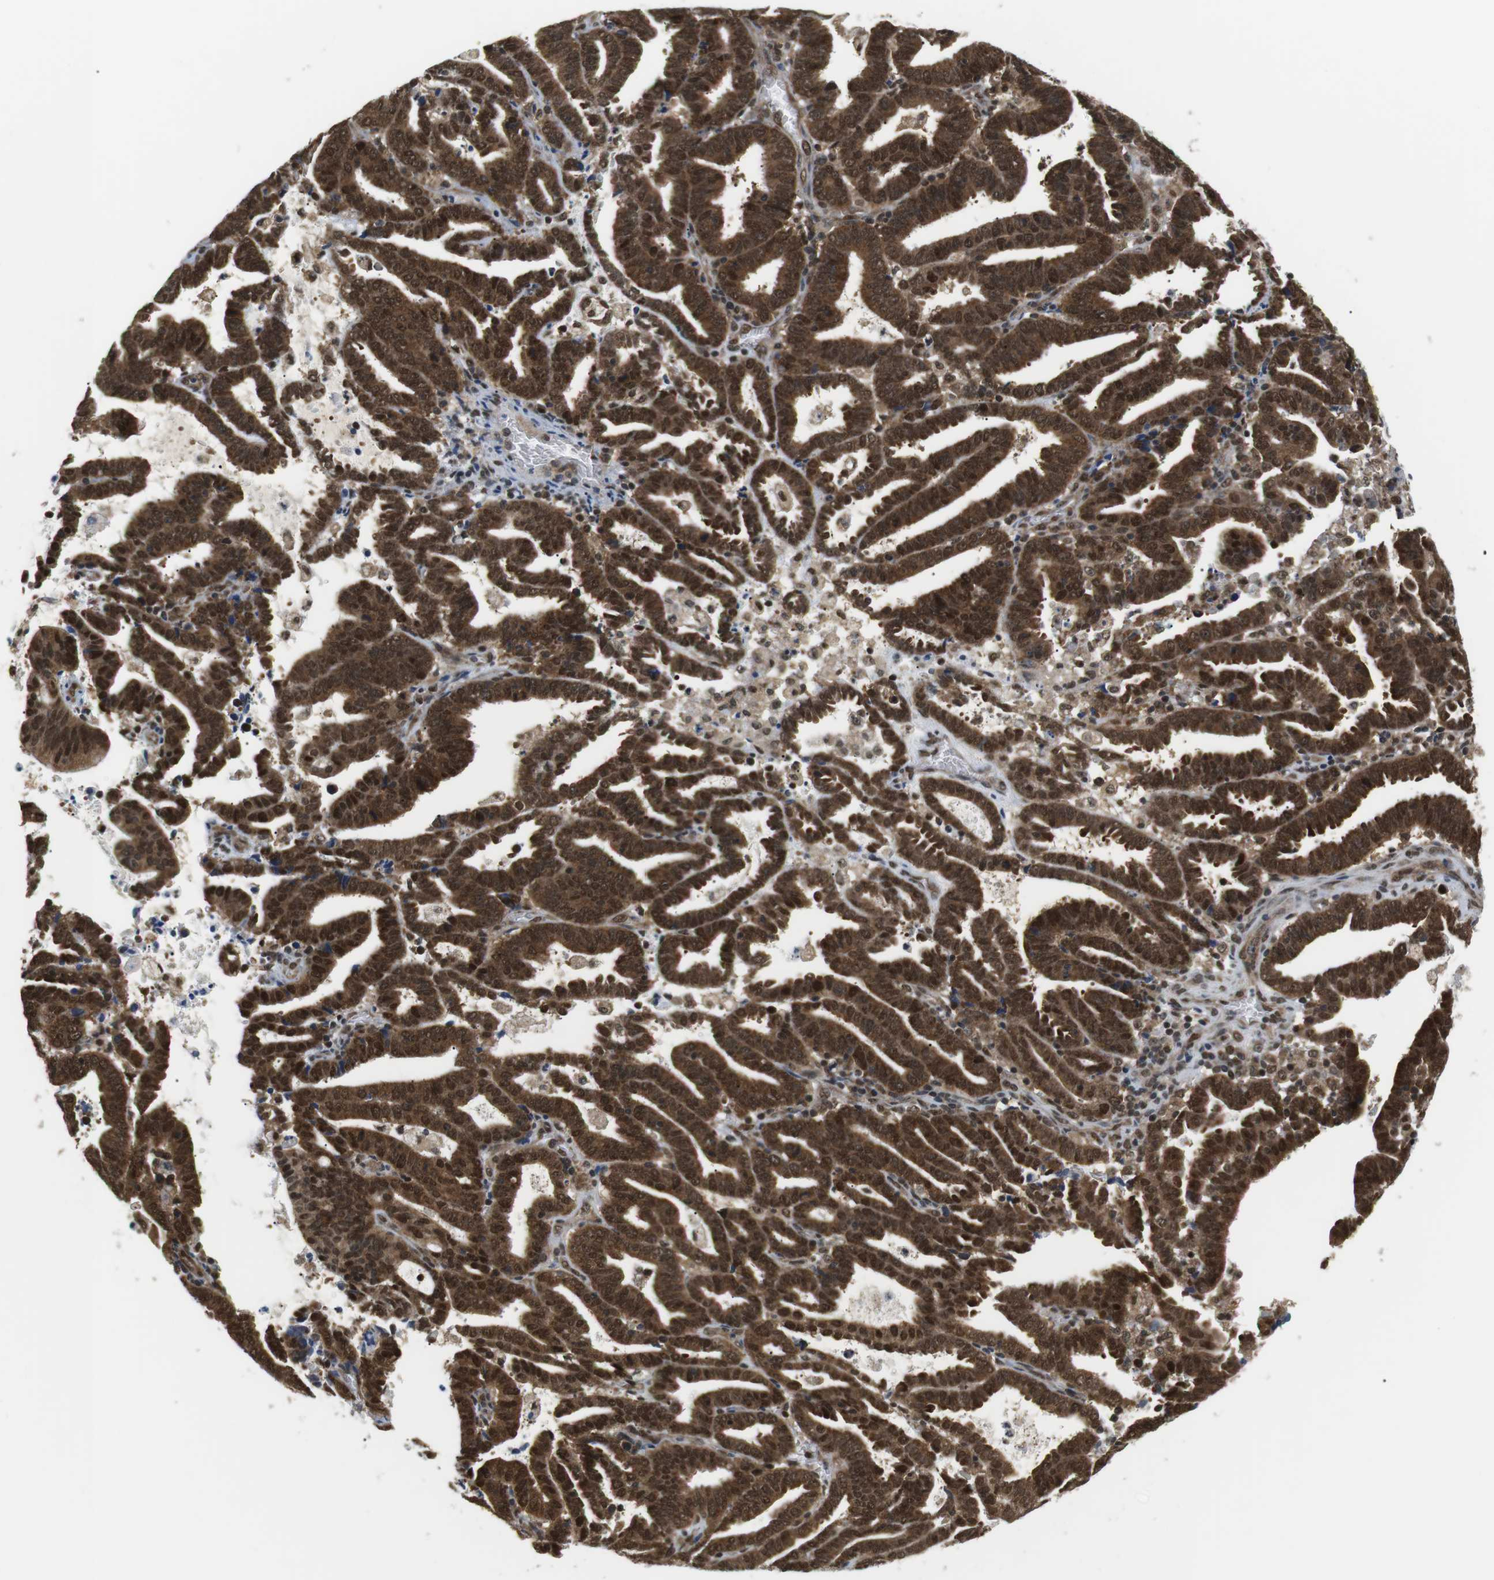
{"staining": {"intensity": "strong", "quantity": ">75%", "location": "cytoplasmic/membranous,nuclear"}, "tissue": "endometrial cancer", "cell_type": "Tumor cells", "image_type": "cancer", "snomed": [{"axis": "morphology", "description": "Adenocarcinoma, NOS"}, {"axis": "topography", "description": "Uterus"}], "caption": "Strong cytoplasmic/membranous and nuclear positivity for a protein is present in about >75% of tumor cells of endometrial adenocarcinoma using immunohistochemistry (IHC).", "gene": "CSNK2B", "patient": {"sex": "female", "age": 83}}